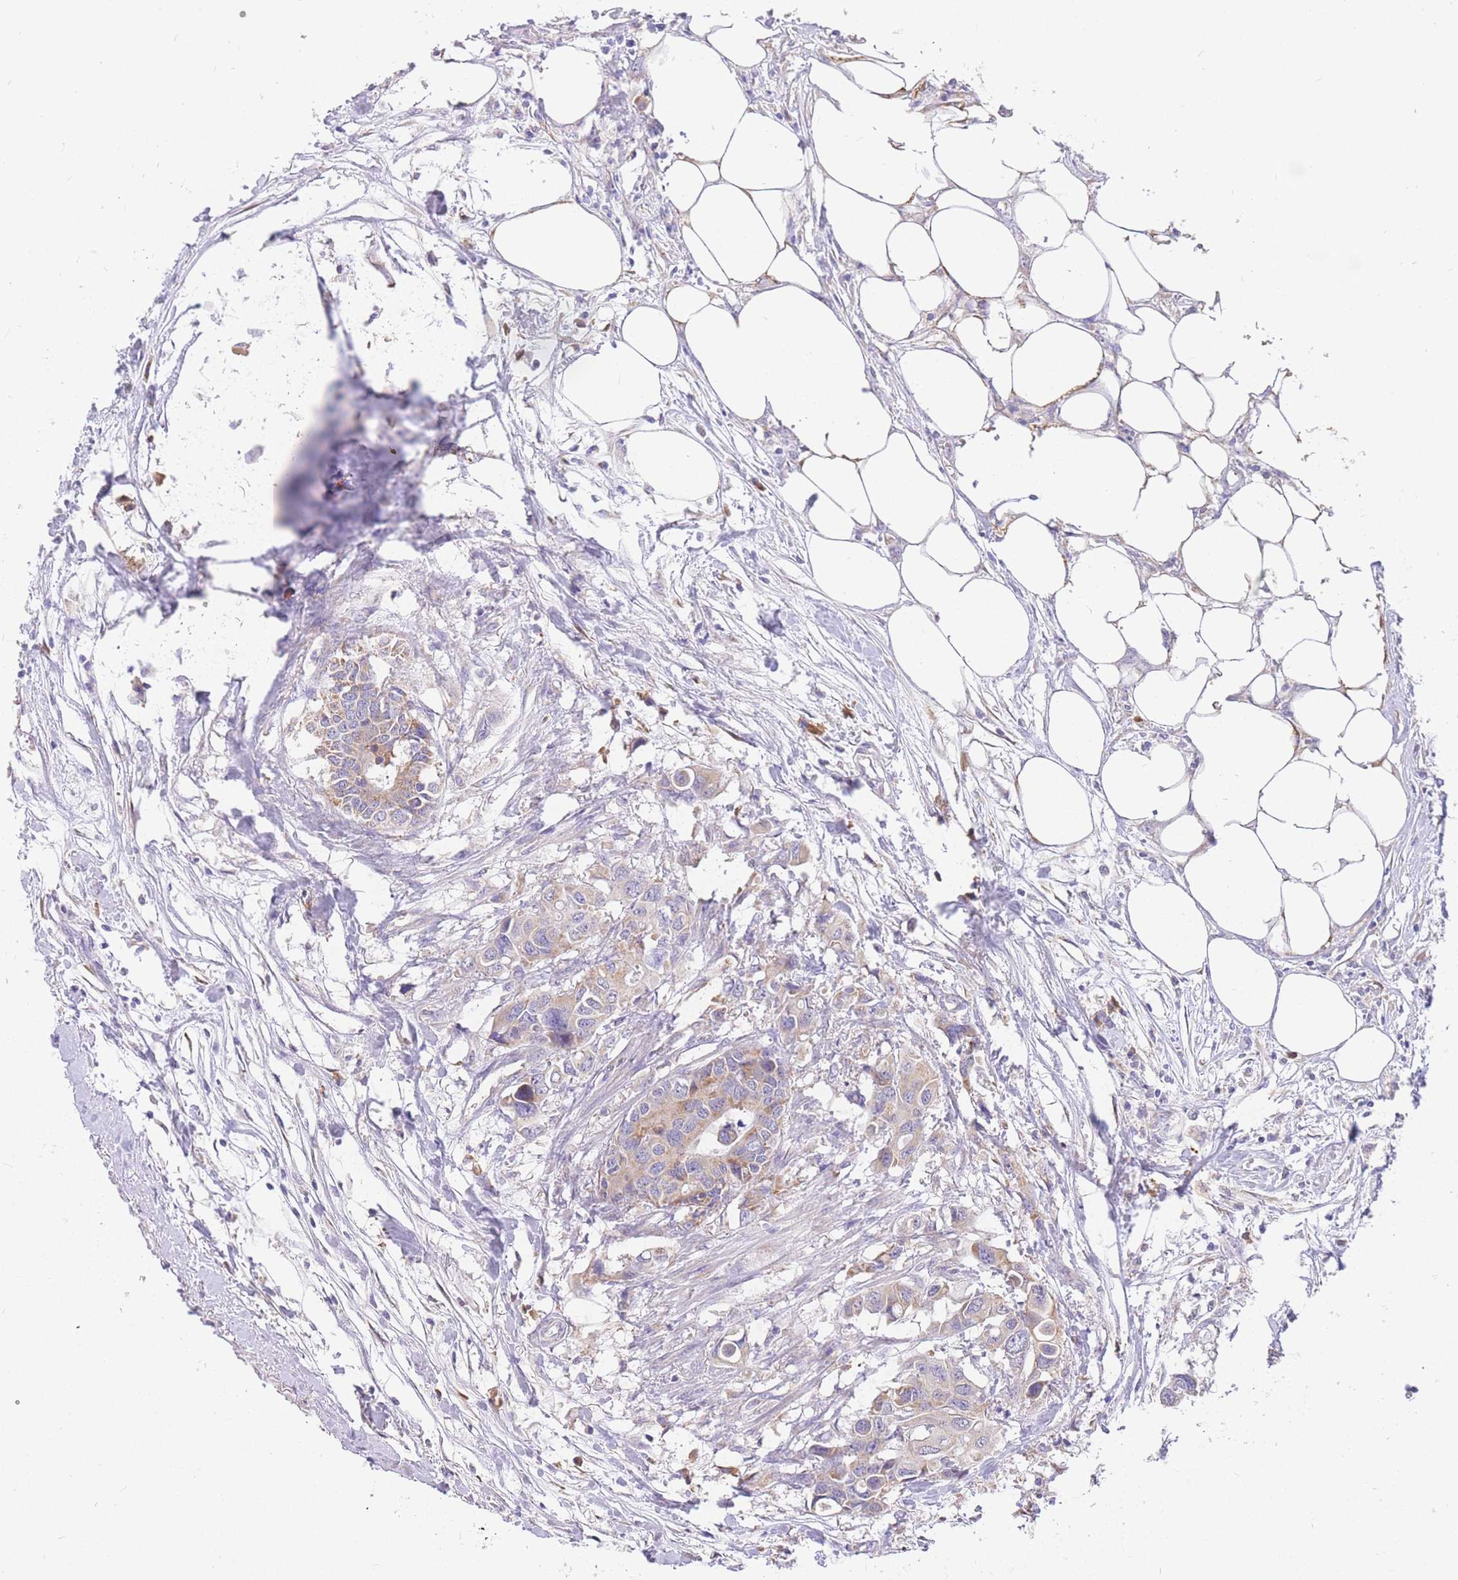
{"staining": {"intensity": "weak", "quantity": "25%-75%", "location": "cytoplasmic/membranous"}, "tissue": "colorectal cancer", "cell_type": "Tumor cells", "image_type": "cancer", "snomed": [{"axis": "morphology", "description": "Adenocarcinoma, NOS"}, {"axis": "topography", "description": "Colon"}], "caption": "Colorectal cancer was stained to show a protein in brown. There is low levels of weak cytoplasmic/membranous staining in about 25%-75% of tumor cells. (DAB IHC, brown staining for protein, blue staining for nuclei).", "gene": "C2orf88", "patient": {"sex": "male", "age": 77}}